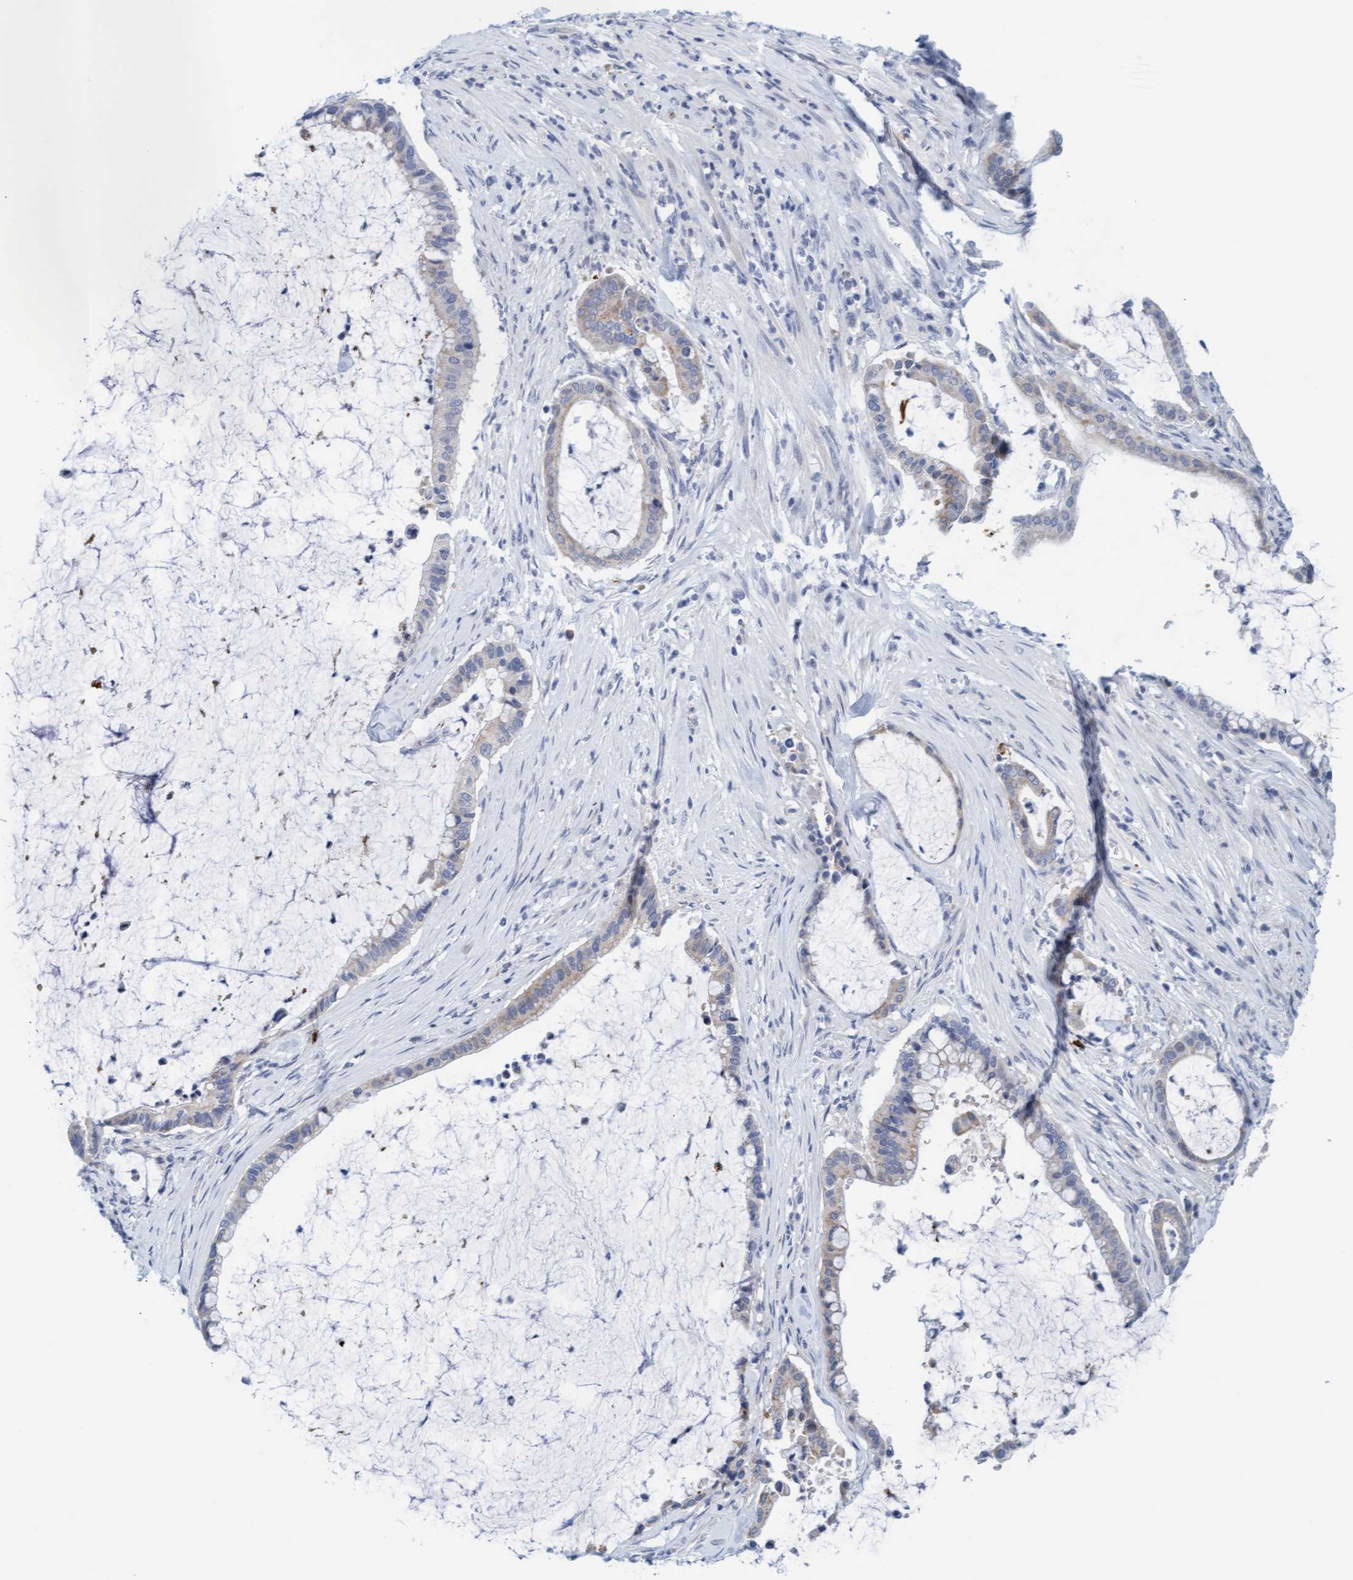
{"staining": {"intensity": "weak", "quantity": "<25%", "location": "cytoplasmic/membranous"}, "tissue": "pancreatic cancer", "cell_type": "Tumor cells", "image_type": "cancer", "snomed": [{"axis": "morphology", "description": "Adenocarcinoma, NOS"}, {"axis": "topography", "description": "Pancreas"}], "caption": "This is an immunohistochemistry (IHC) micrograph of pancreatic cancer (adenocarcinoma). There is no positivity in tumor cells.", "gene": "CPA3", "patient": {"sex": "male", "age": 41}}